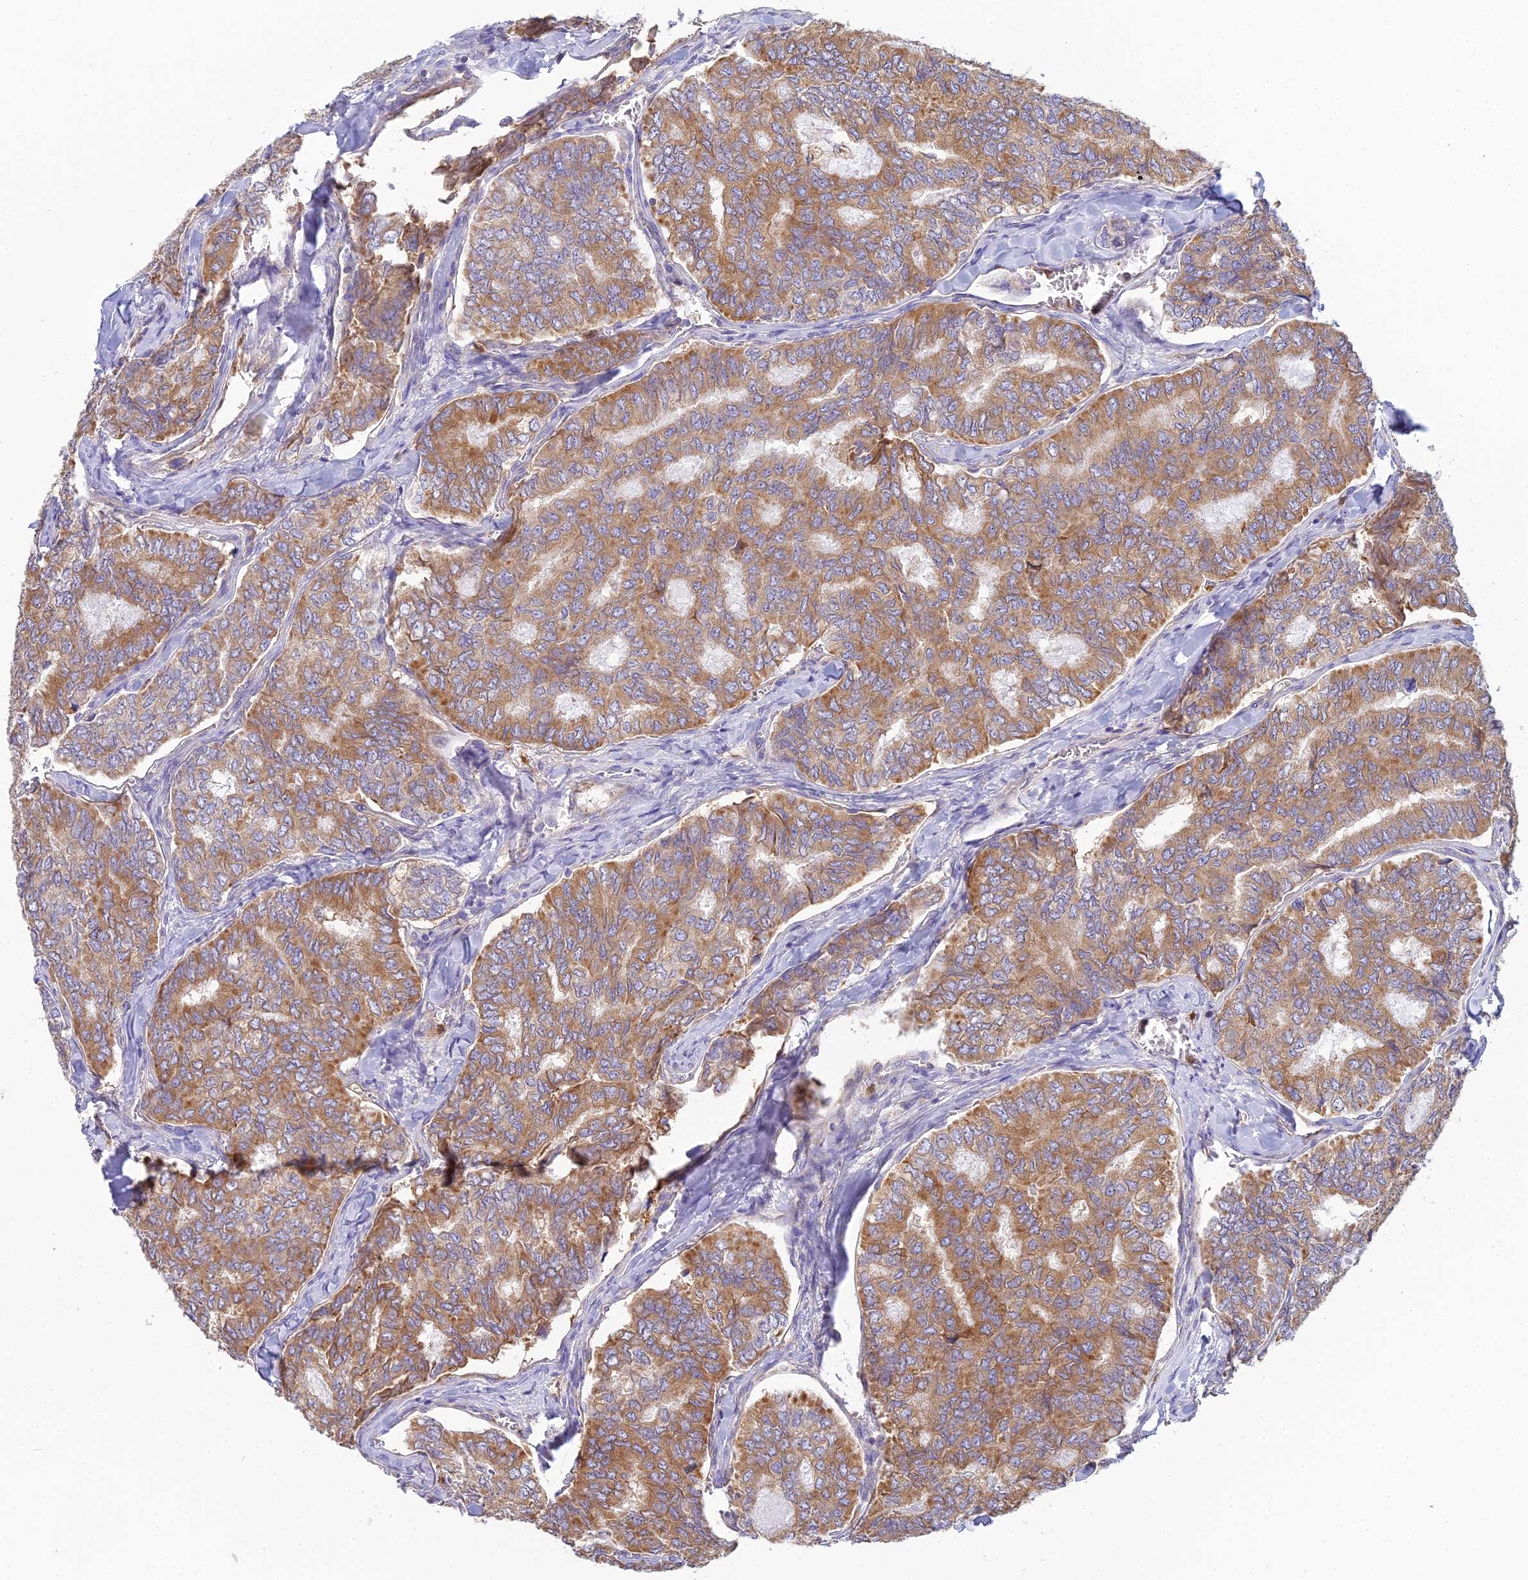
{"staining": {"intensity": "moderate", "quantity": ">75%", "location": "cytoplasmic/membranous"}, "tissue": "thyroid cancer", "cell_type": "Tumor cells", "image_type": "cancer", "snomed": [{"axis": "morphology", "description": "Papillary adenocarcinoma, NOS"}, {"axis": "topography", "description": "Thyroid gland"}], "caption": "Protein expression analysis of papillary adenocarcinoma (thyroid) demonstrates moderate cytoplasmic/membranous positivity in approximately >75% of tumor cells. Nuclei are stained in blue.", "gene": "HM13", "patient": {"sex": "female", "age": 35}}